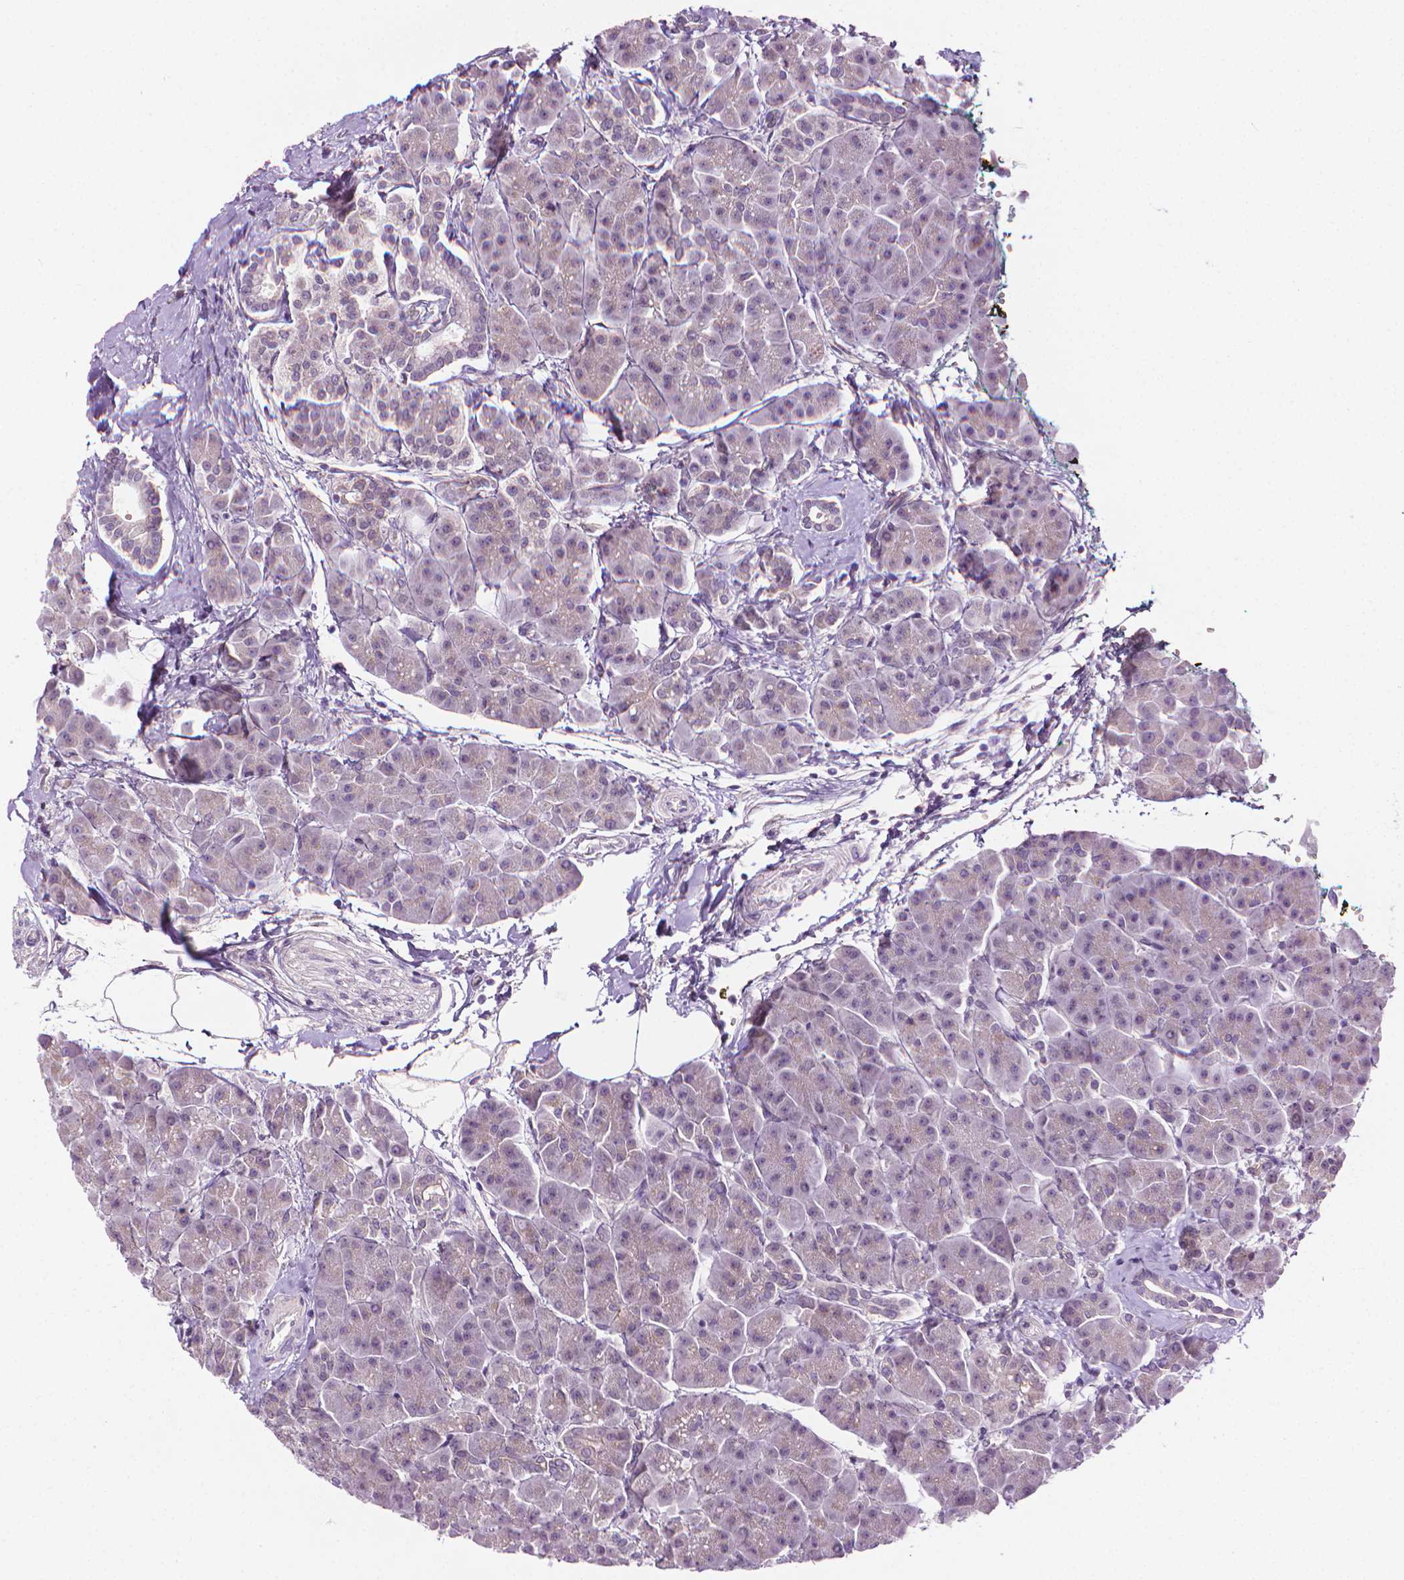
{"staining": {"intensity": "negative", "quantity": "none", "location": "none"}, "tissue": "pancreas", "cell_type": "Exocrine glandular cells", "image_type": "normal", "snomed": [{"axis": "morphology", "description": "Normal tissue, NOS"}, {"axis": "topography", "description": "Adipose tissue"}, {"axis": "topography", "description": "Pancreas"}, {"axis": "topography", "description": "Peripheral nerve tissue"}], "caption": "Immunohistochemistry histopathology image of normal human pancreas stained for a protein (brown), which demonstrates no staining in exocrine glandular cells.", "gene": "MCOLN3", "patient": {"sex": "female", "age": 58}}